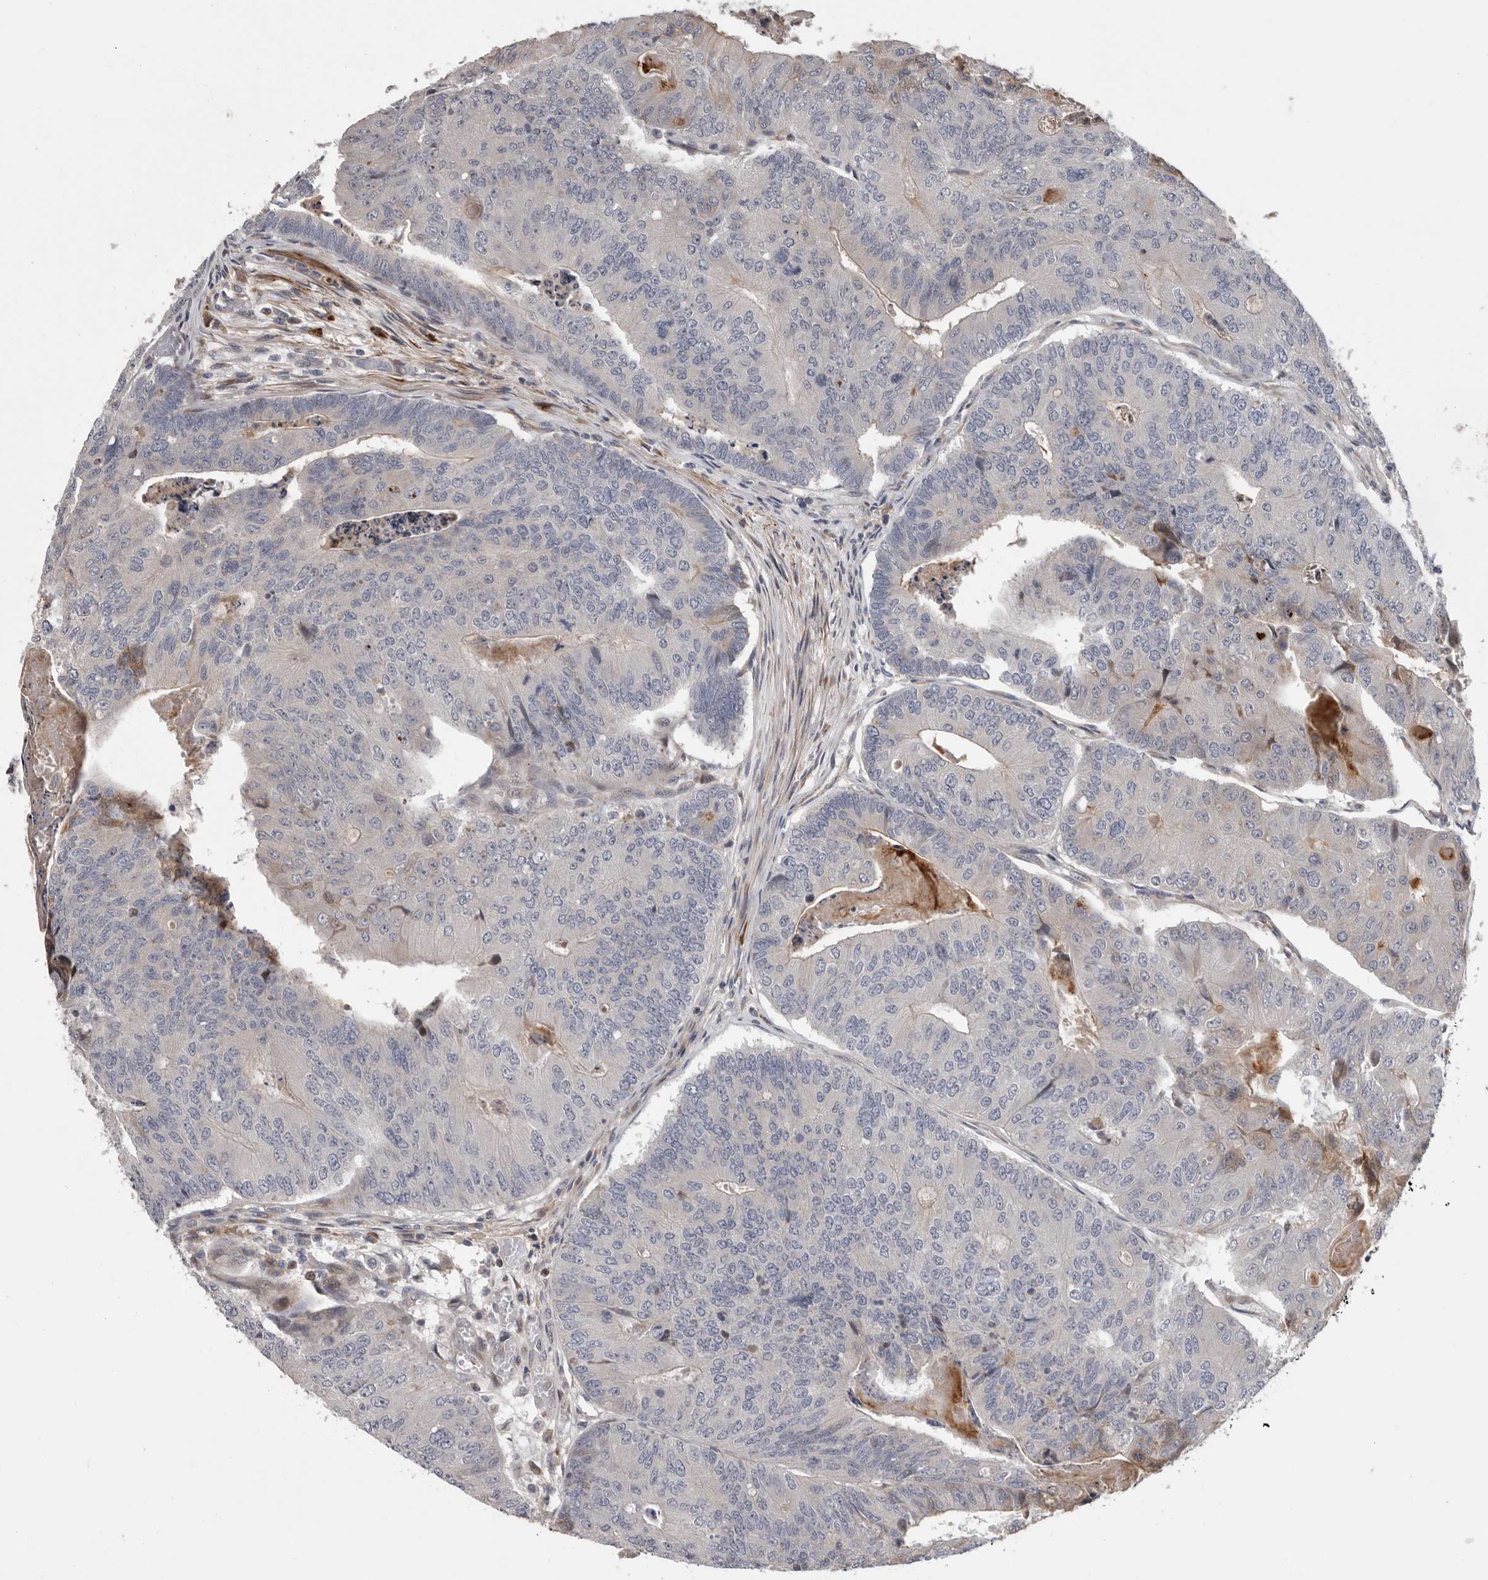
{"staining": {"intensity": "moderate", "quantity": "<25%", "location": "cytoplasmic/membranous"}, "tissue": "colorectal cancer", "cell_type": "Tumor cells", "image_type": "cancer", "snomed": [{"axis": "morphology", "description": "Adenocarcinoma, NOS"}, {"axis": "topography", "description": "Colon"}], "caption": "Brown immunohistochemical staining in human colorectal adenocarcinoma displays moderate cytoplasmic/membranous expression in approximately <25% of tumor cells.", "gene": "ATXN3L", "patient": {"sex": "female", "age": 67}}